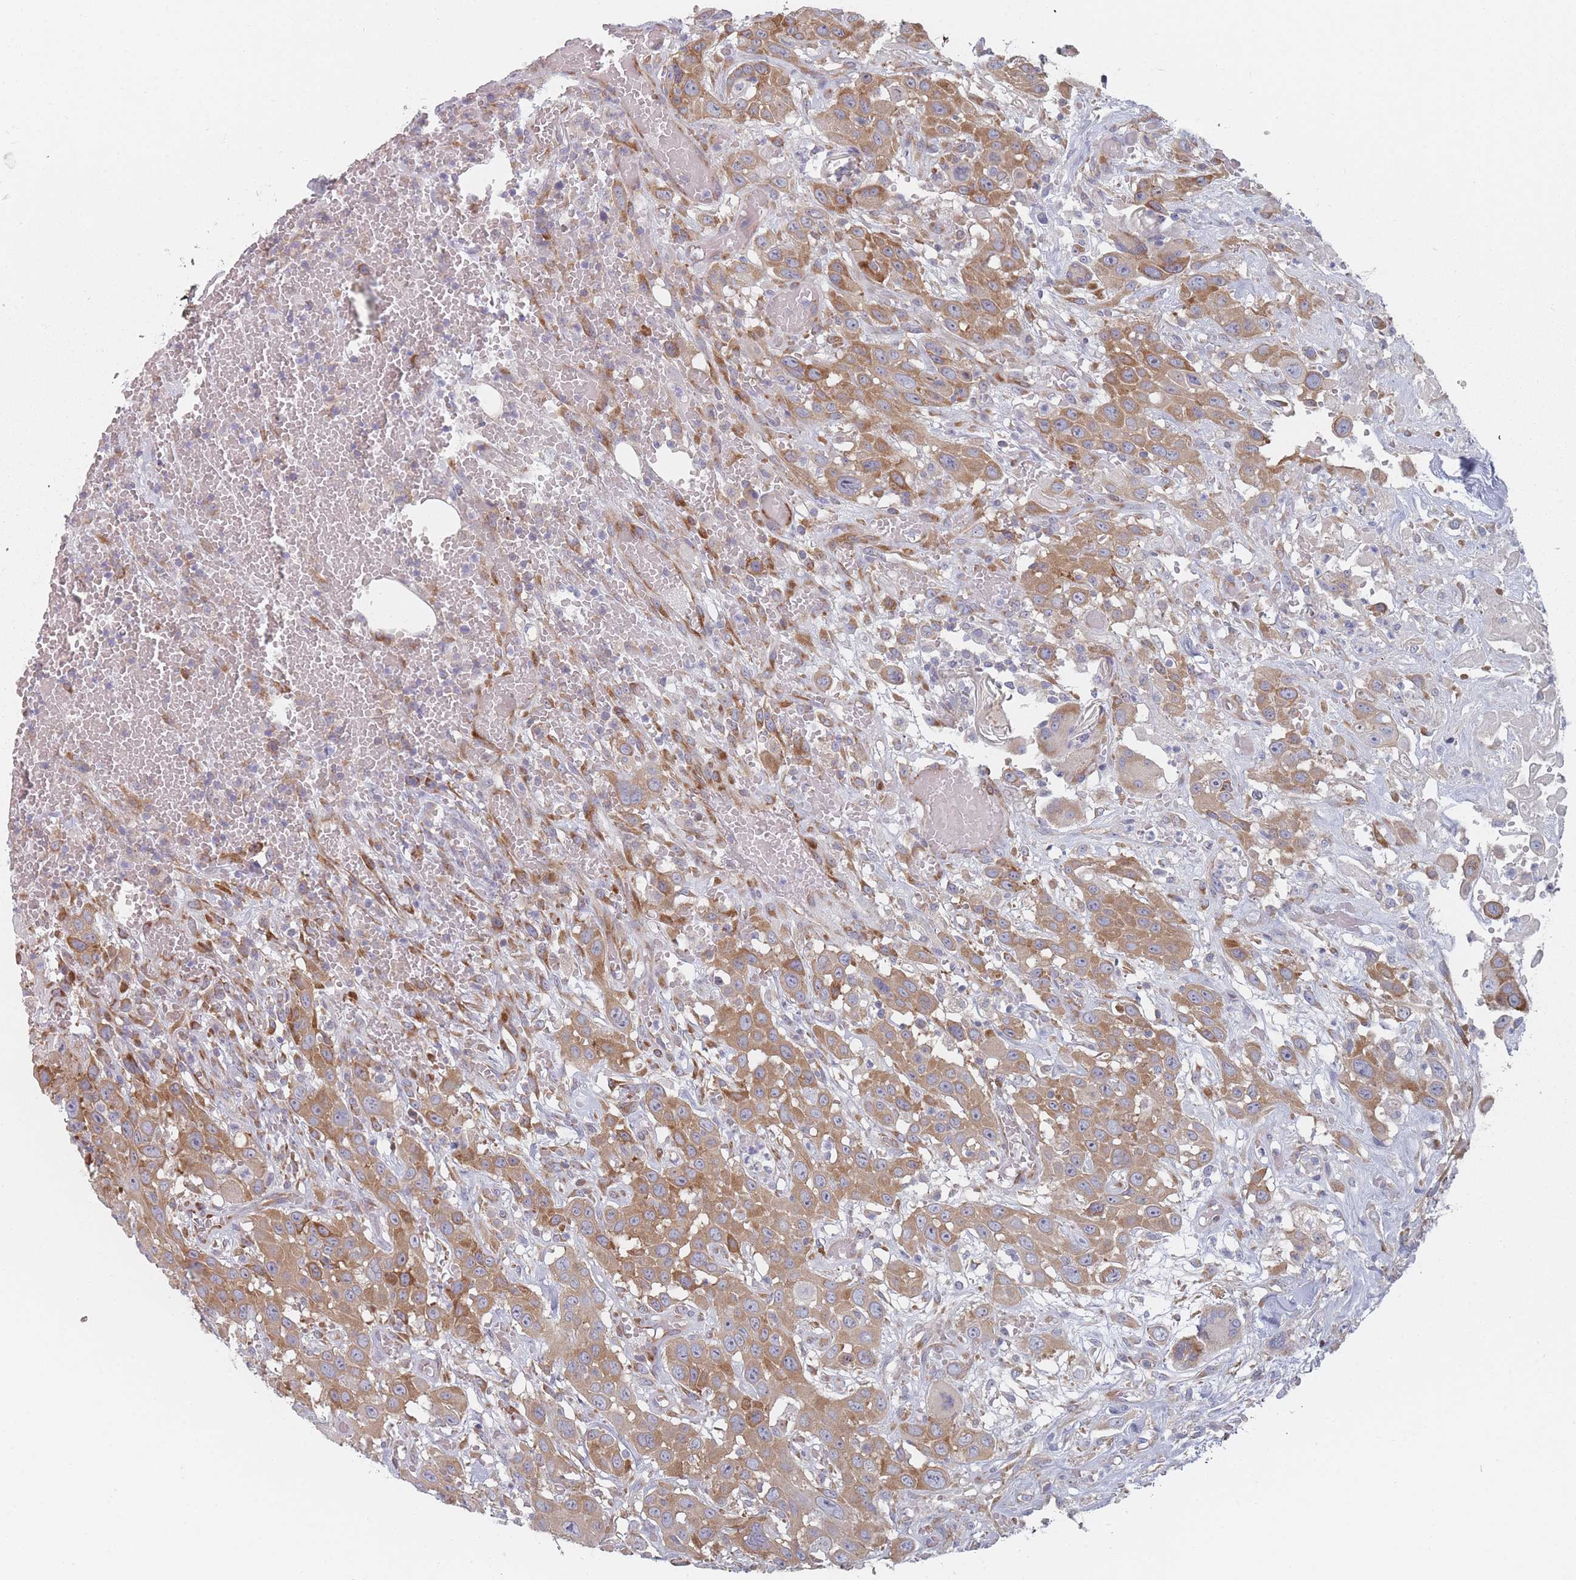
{"staining": {"intensity": "moderate", "quantity": ">75%", "location": "cytoplasmic/membranous"}, "tissue": "head and neck cancer", "cell_type": "Tumor cells", "image_type": "cancer", "snomed": [{"axis": "morphology", "description": "Squamous cell carcinoma, NOS"}, {"axis": "topography", "description": "Head-Neck"}], "caption": "Immunohistochemistry staining of head and neck cancer (squamous cell carcinoma), which shows medium levels of moderate cytoplasmic/membranous positivity in approximately >75% of tumor cells indicating moderate cytoplasmic/membranous protein positivity. The staining was performed using DAB (brown) for protein detection and nuclei were counterstained in hematoxylin (blue).", "gene": "CACNG5", "patient": {"sex": "male", "age": 81}}